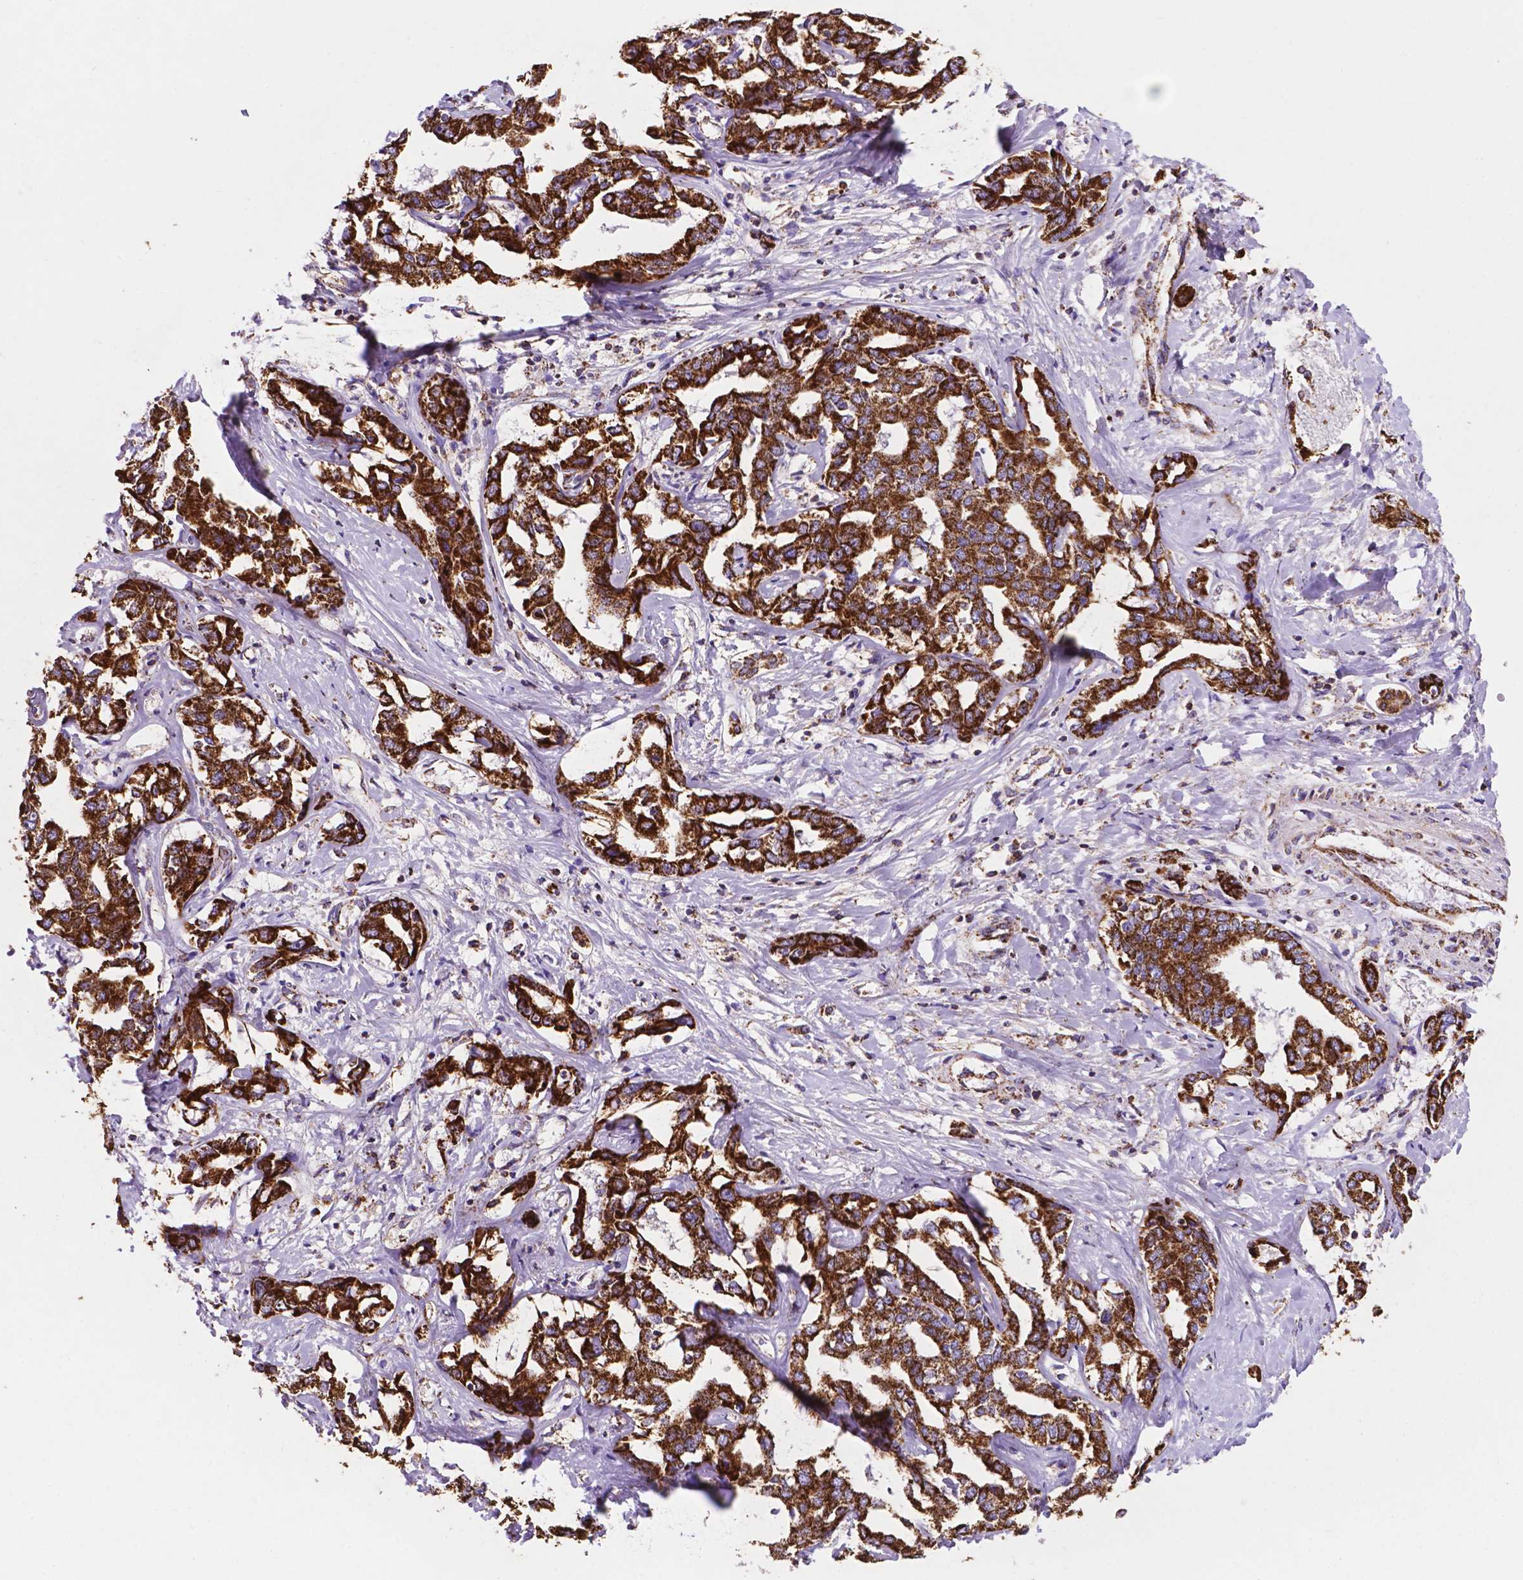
{"staining": {"intensity": "strong", "quantity": ">75%", "location": "cytoplasmic/membranous"}, "tissue": "liver cancer", "cell_type": "Tumor cells", "image_type": "cancer", "snomed": [{"axis": "morphology", "description": "Cholangiocarcinoma"}, {"axis": "topography", "description": "Liver"}], "caption": "About >75% of tumor cells in liver cancer display strong cytoplasmic/membranous protein positivity as visualized by brown immunohistochemical staining.", "gene": "HSPD1", "patient": {"sex": "male", "age": 59}}